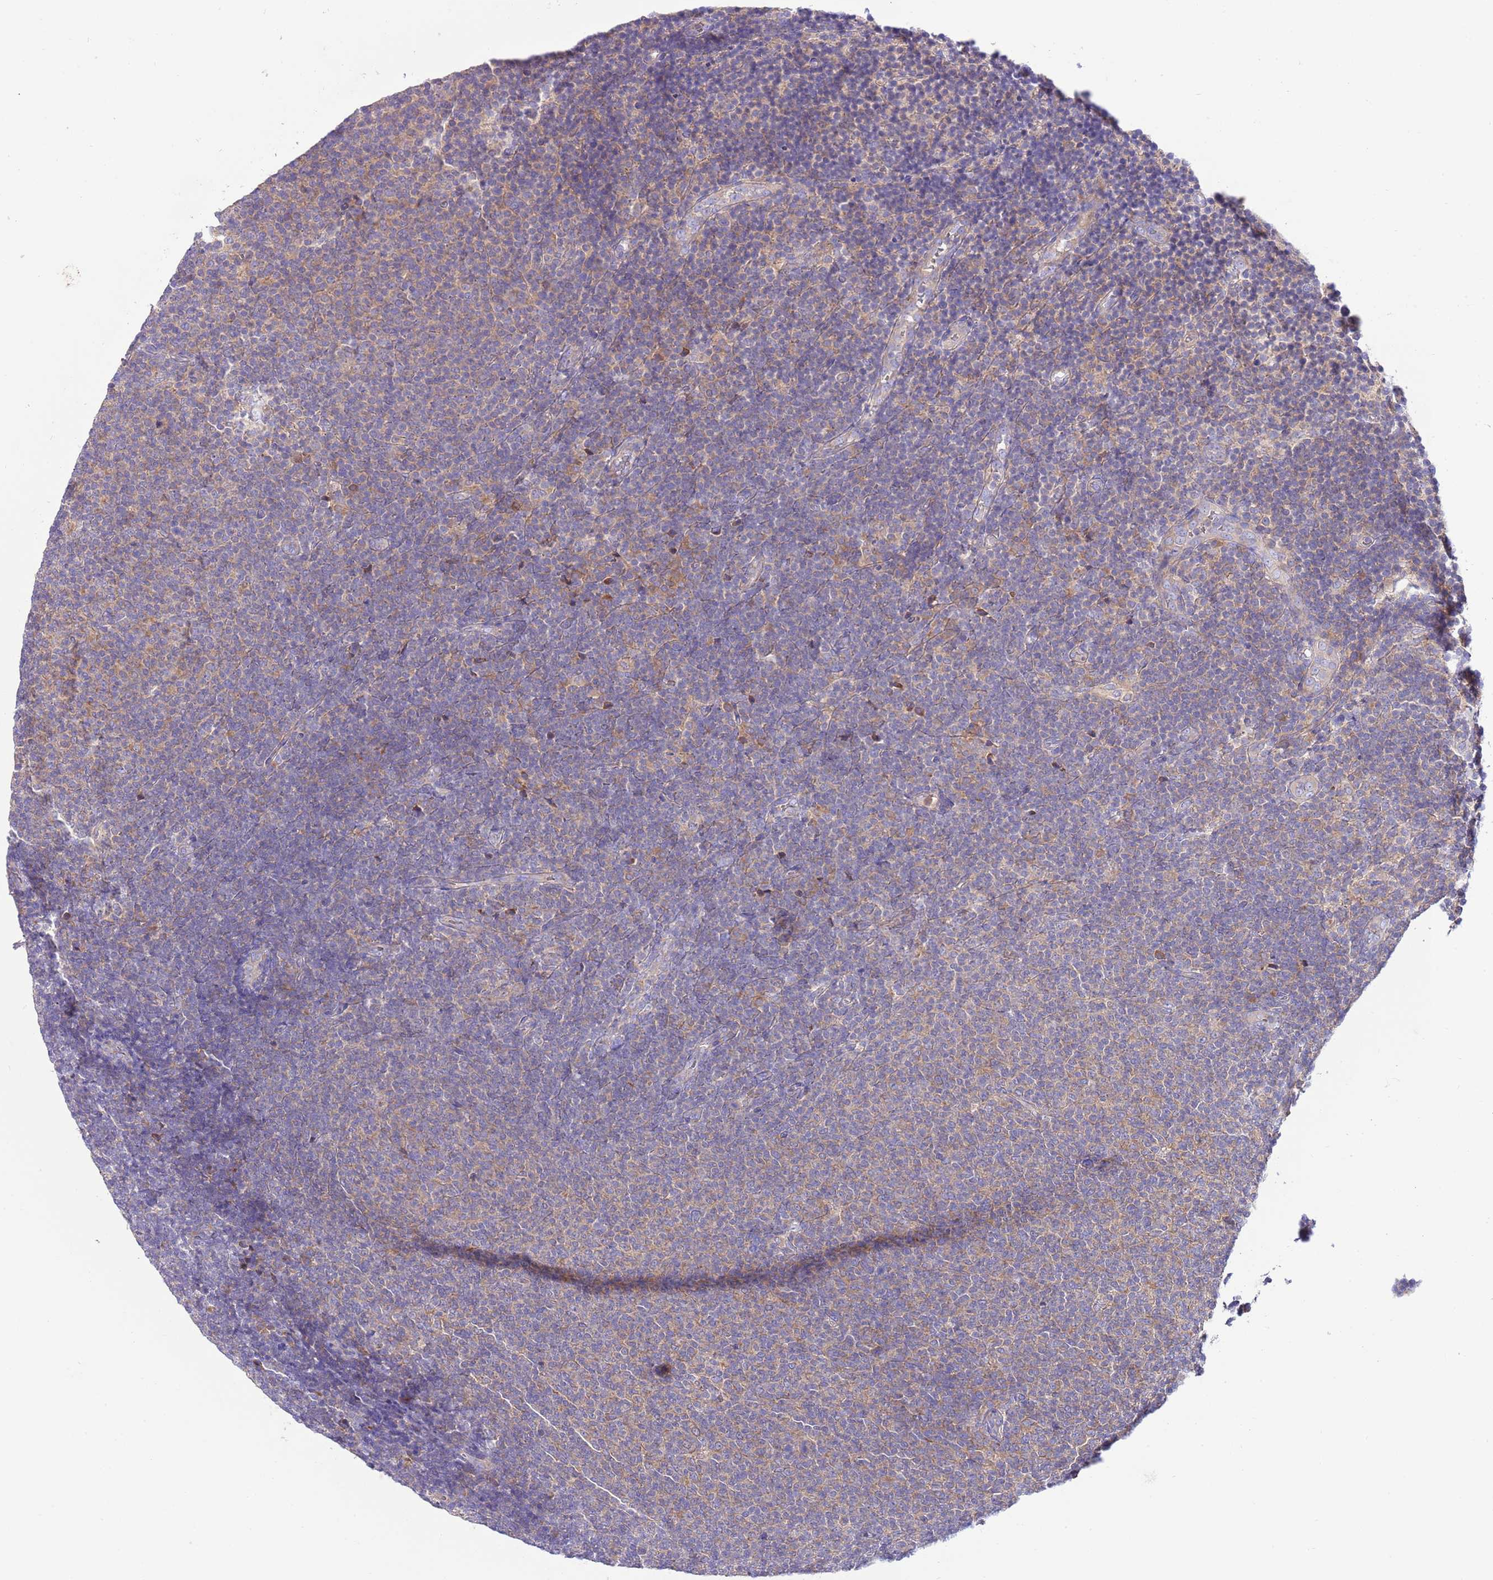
{"staining": {"intensity": "weak", "quantity": ">75%", "location": "cytoplasmic/membranous"}, "tissue": "lymphoma", "cell_type": "Tumor cells", "image_type": "cancer", "snomed": [{"axis": "morphology", "description": "Malignant lymphoma, non-Hodgkin's type, Low grade"}, {"axis": "topography", "description": "Lymph node"}], "caption": "Protein analysis of malignant lymphoma, non-Hodgkin's type (low-grade) tissue shows weak cytoplasmic/membranous staining in approximately >75% of tumor cells. The staining is performed using DAB (3,3'-diaminobenzidine) brown chromogen to label protein expression. The nuclei are counter-stained blue using hematoxylin.", "gene": "RPS10", "patient": {"sex": "male", "age": 66}}